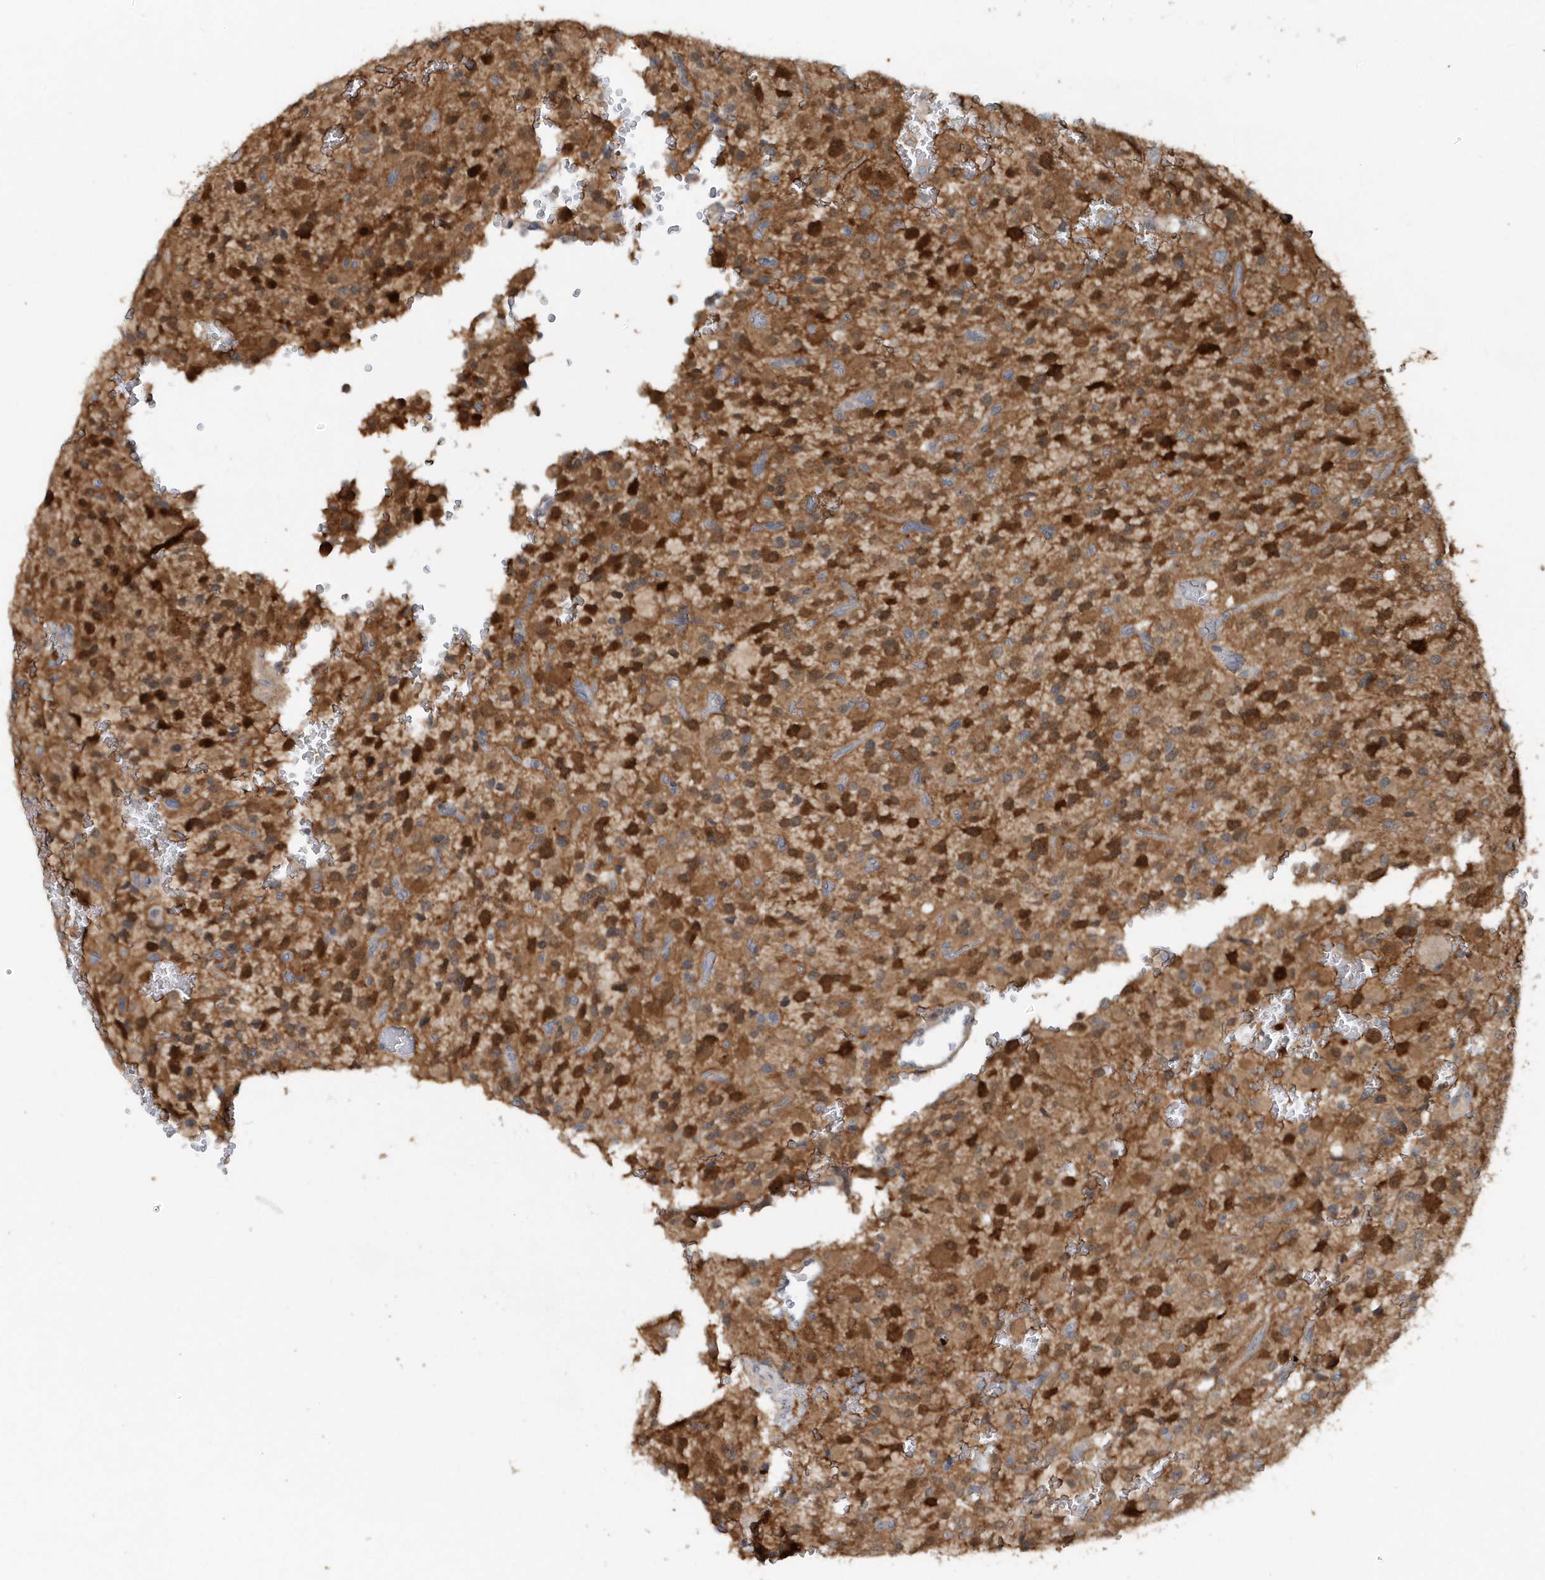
{"staining": {"intensity": "strong", "quantity": ">75%", "location": "cytoplasmic/membranous,nuclear"}, "tissue": "glioma", "cell_type": "Tumor cells", "image_type": "cancer", "snomed": [{"axis": "morphology", "description": "Glioma, malignant, High grade"}, {"axis": "topography", "description": "Brain"}], "caption": "Protein staining of high-grade glioma (malignant) tissue reveals strong cytoplasmic/membranous and nuclear positivity in about >75% of tumor cells.", "gene": "PFN2", "patient": {"sex": "male", "age": 34}}